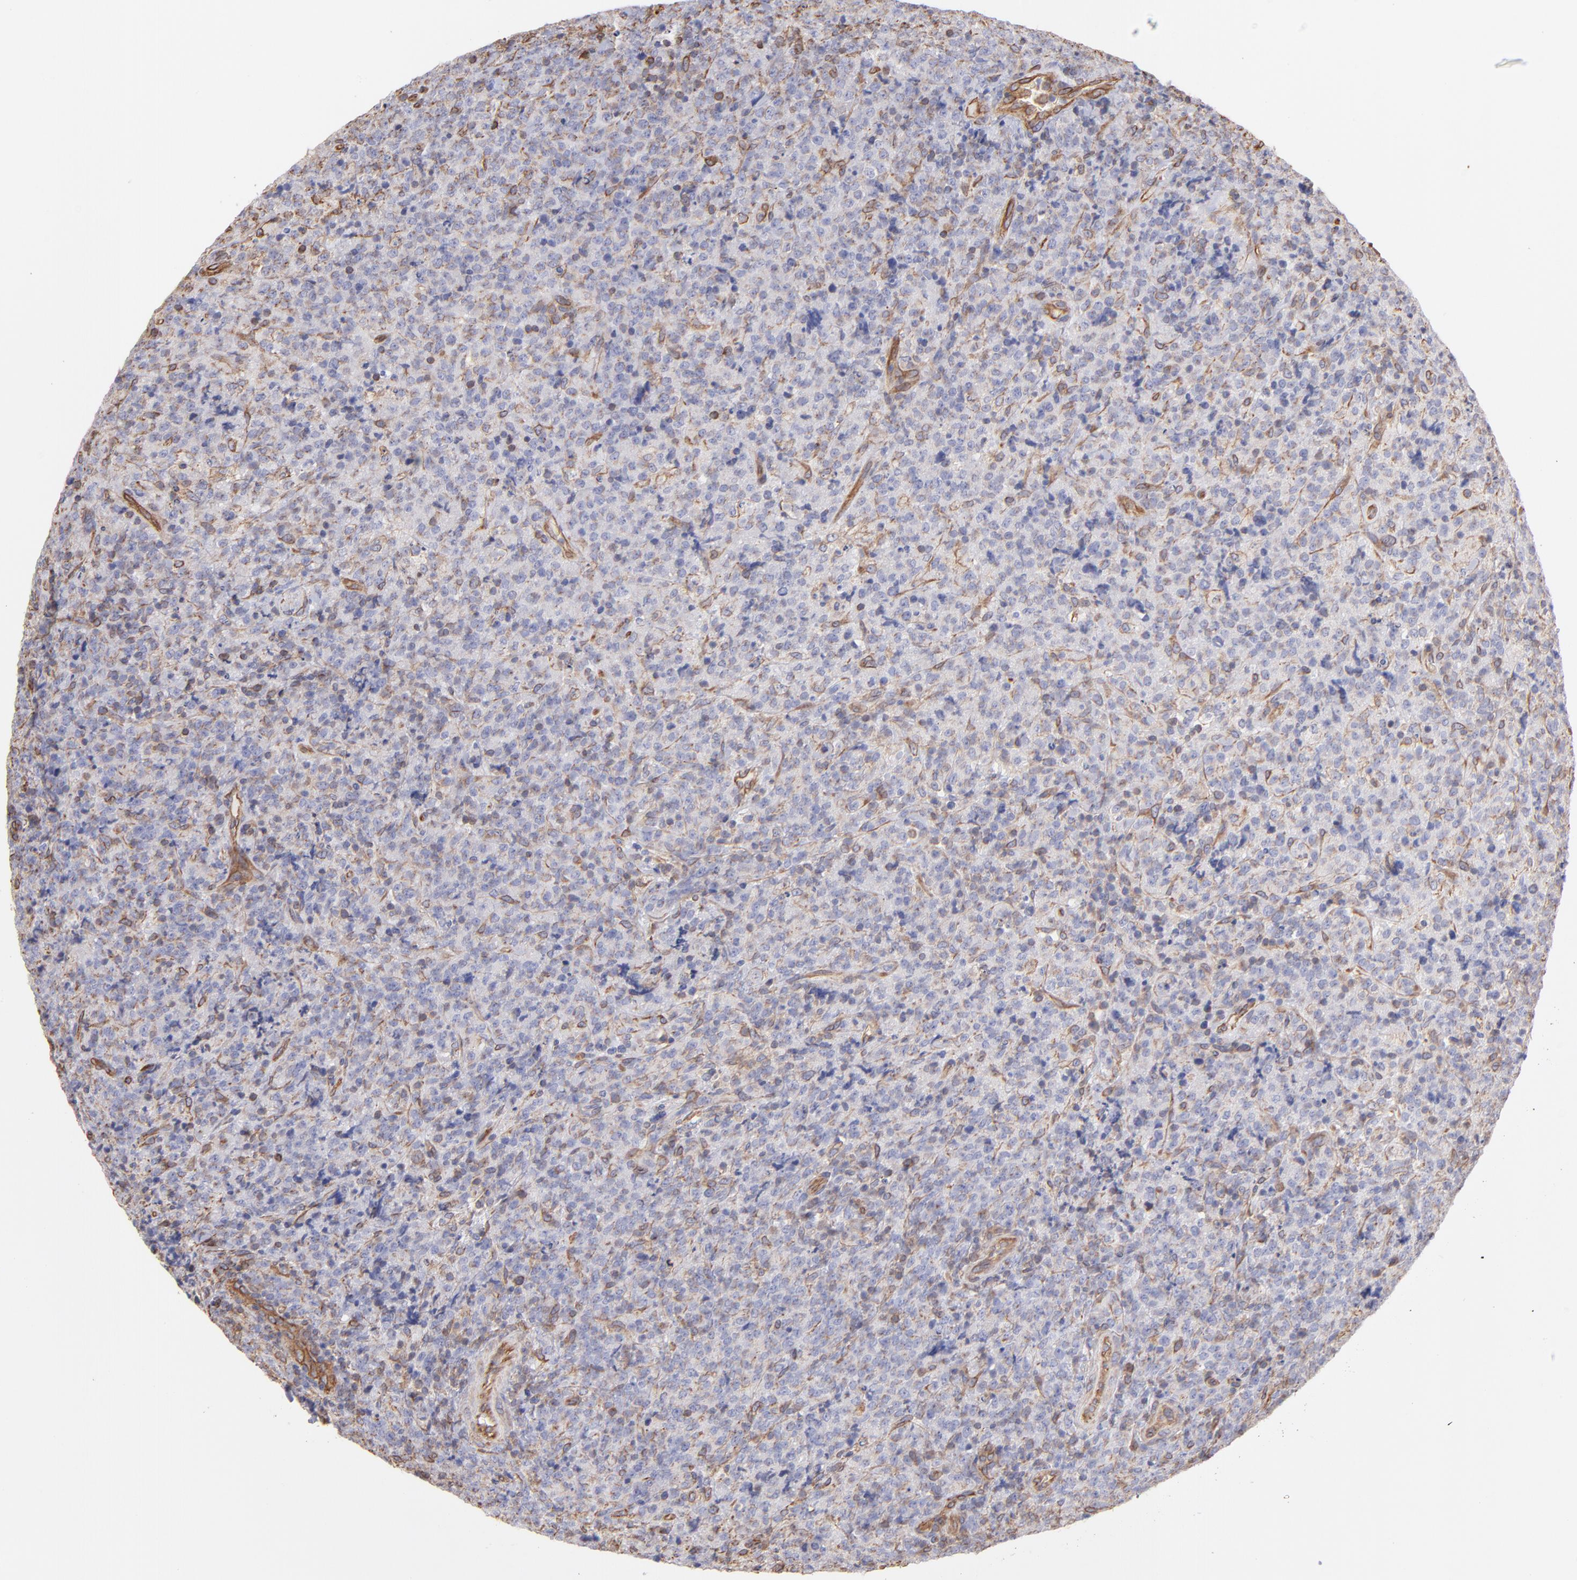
{"staining": {"intensity": "weak", "quantity": "25%-75%", "location": "cytoplasmic/membranous"}, "tissue": "lymphoma", "cell_type": "Tumor cells", "image_type": "cancer", "snomed": [{"axis": "morphology", "description": "Malignant lymphoma, non-Hodgkin's type, High grade"}, {"axis": "topography", "description": "Tonsil"}], "caption": "About 25%-75% of tumor cells in human lymphoma reveal weak cytoplasmic/membranous protein expression as visualized by brown immunohistochemical staining.", "gene": "PLEC", "patient": {"sex": "female", "age": 36}}